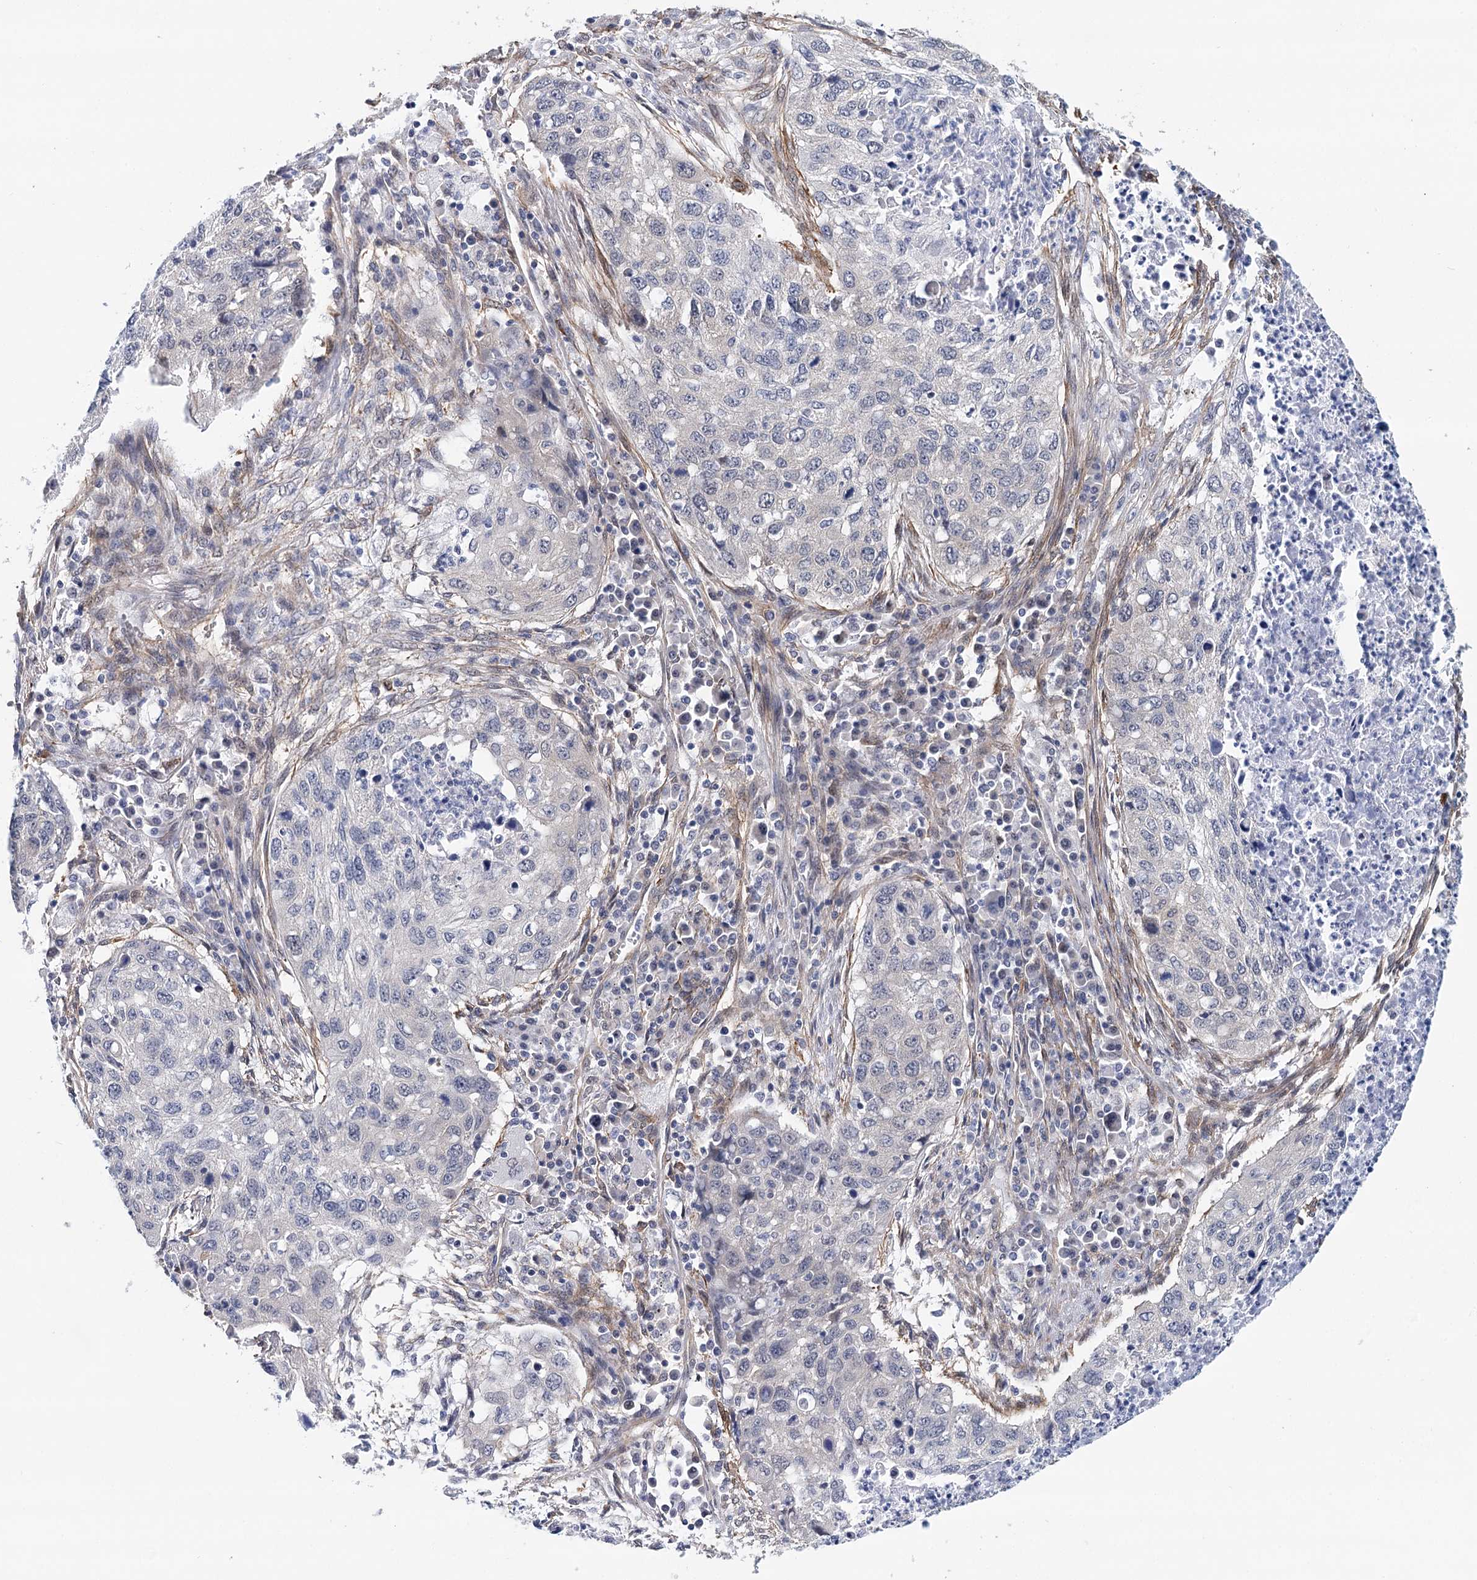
{"staining": {"intensity": "negative", "quantity": "none", "location": "none"}, "tissue": "lung cancer", "cell_type": "Tumor cells", "image_type": "cancer", "snomed": [{"axis": "morphology", "description": "Squamous cell carcinoma, NOS"}, {"axis": "topography", "description": "Lung"}], "caption": "Squamous cell carcinoma (lung) was stained to show a protein in brown. There is no significant staining in tumor cells.", "gene": "PPP2R5B", "patient": {"sex": "female", "age": 63}}